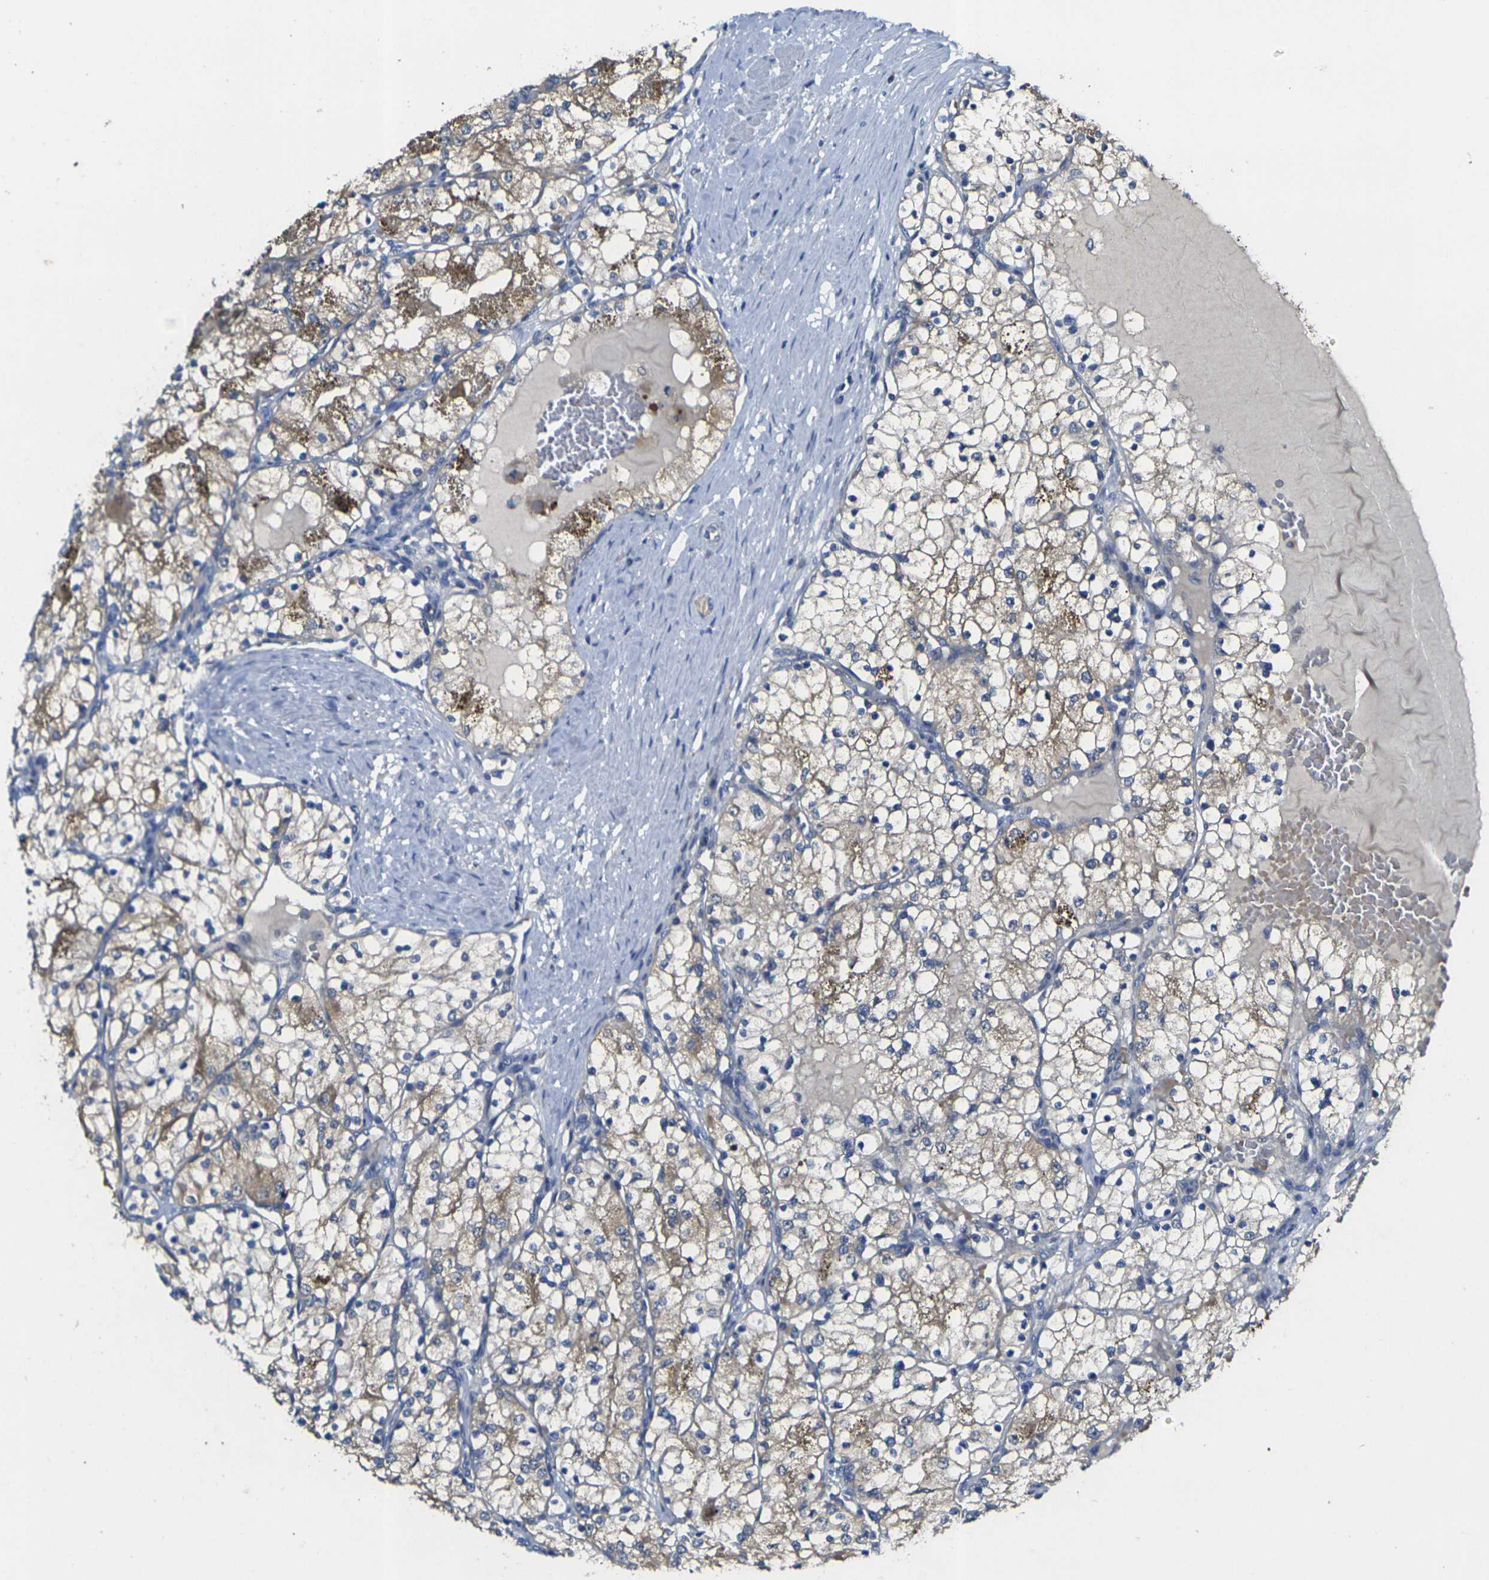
{"staining": {"intensity": "moderate", "quantity": "<25%", "location": "cytoplasmic/membranous"}, "tissue": "renal cancer", "cell_type": "Tumor cells", "image_type": "cancer", "snomed": [{"axis": "morphology", "description": "Adenocarcinoma, NOS"}, {"axis": "topography", "description": "Kidney"}], "caption": "Renal cancer stained with immunohistochemistry (IHC) reveals moderate cytoplasmic/membranous expression in approximately <25% of tumor cells. Nuclei are stained in blue.", "gene": "GNA12", "patient": {"sex": "male", "age": 68}}